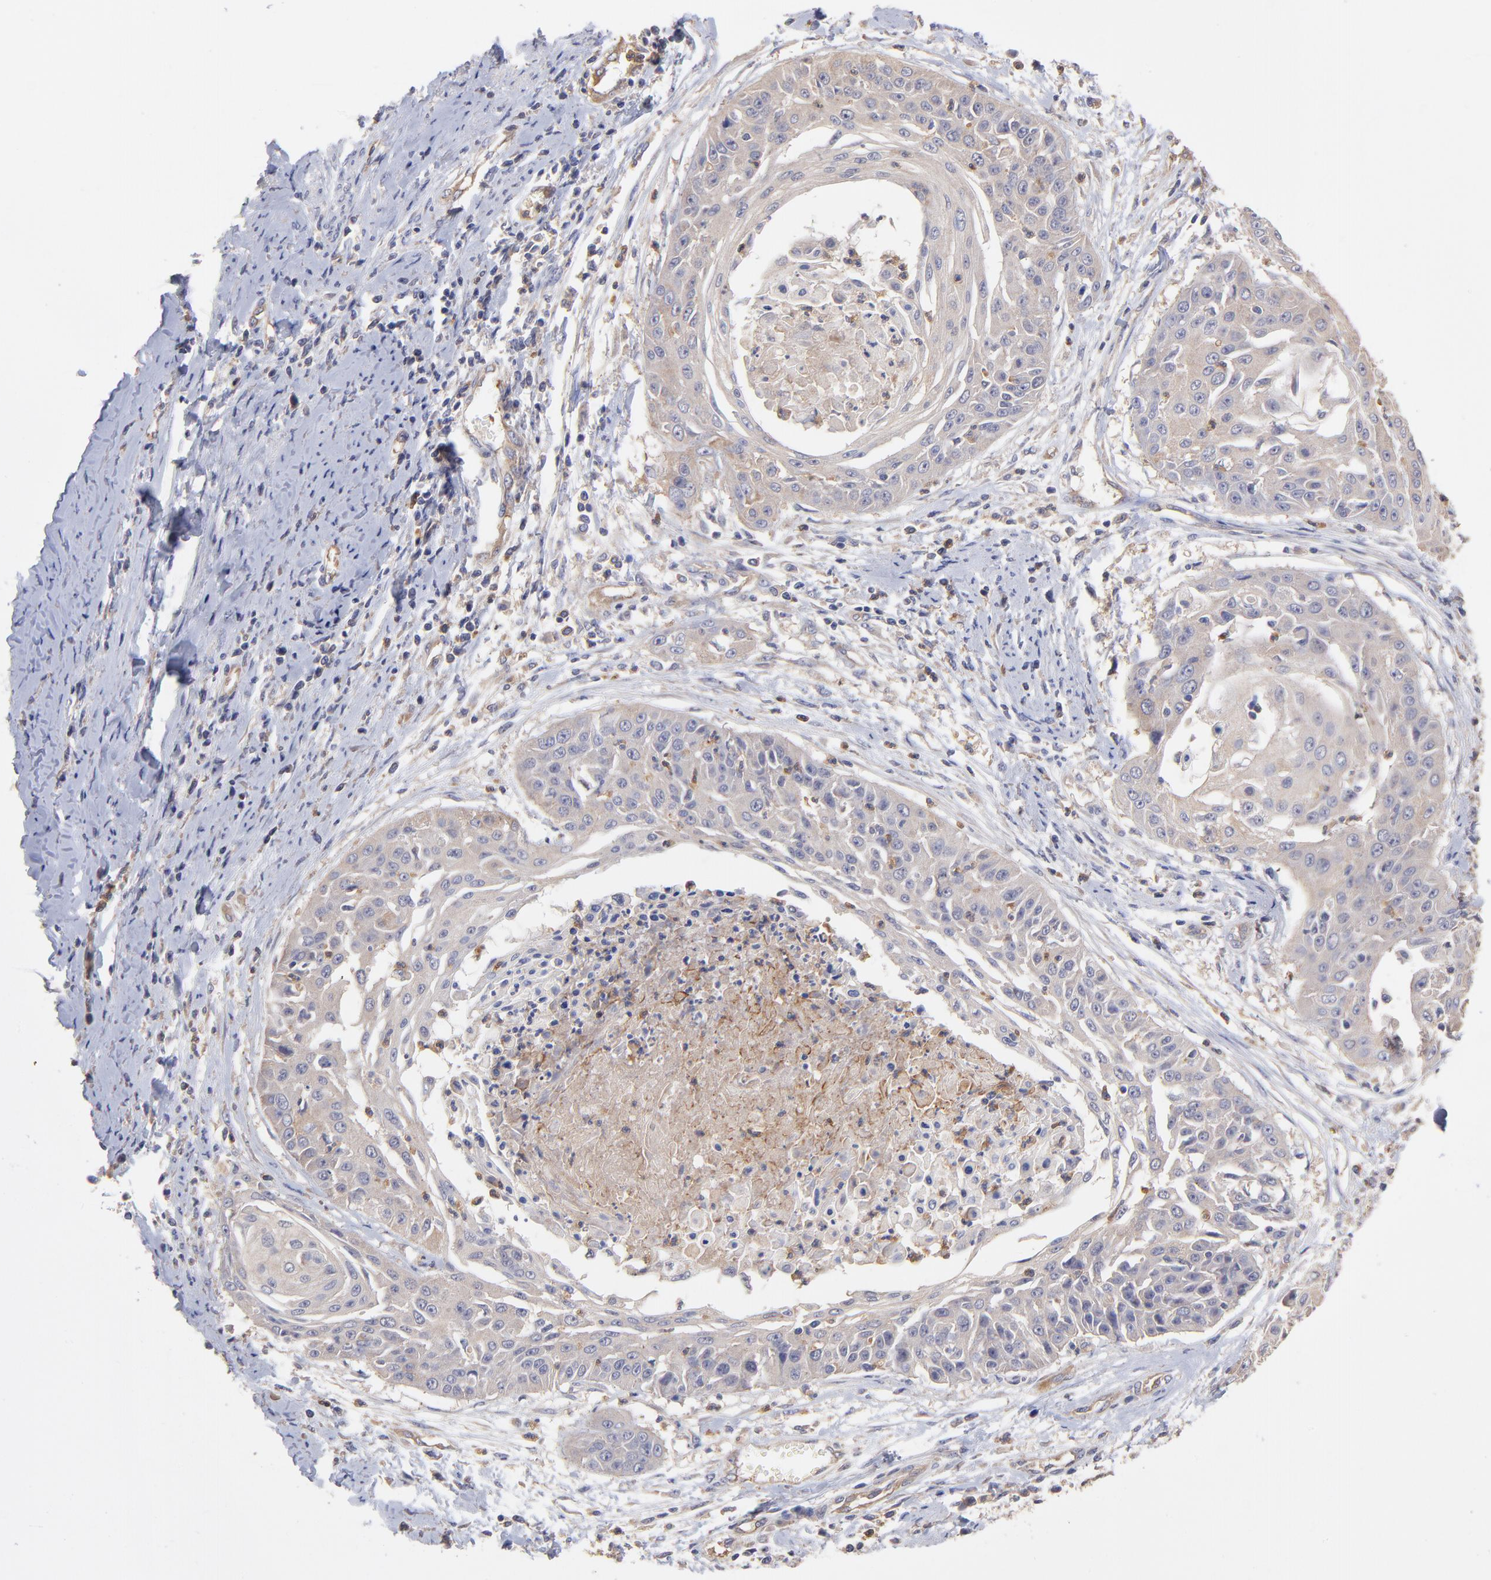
{"staining": {"intensity": "weak", "quantity": "<25%", "location": "cytoplasmic/membranous"}, "tissue": "cervical cancer", "cell_type": "Tumor cells", "image_type": "cancer", "snomed": [{"axis": "morphology", "description": "Squamous cell carcinoma, NOS"}, {"axis": "topography", "description": "Cervix"}], "caption": "The IHC histopathology image has no significant staining in tumor cells of cervical cancer tissue.", "gene": "ASB7", "patient": {"sex": "female", "age": 64}}